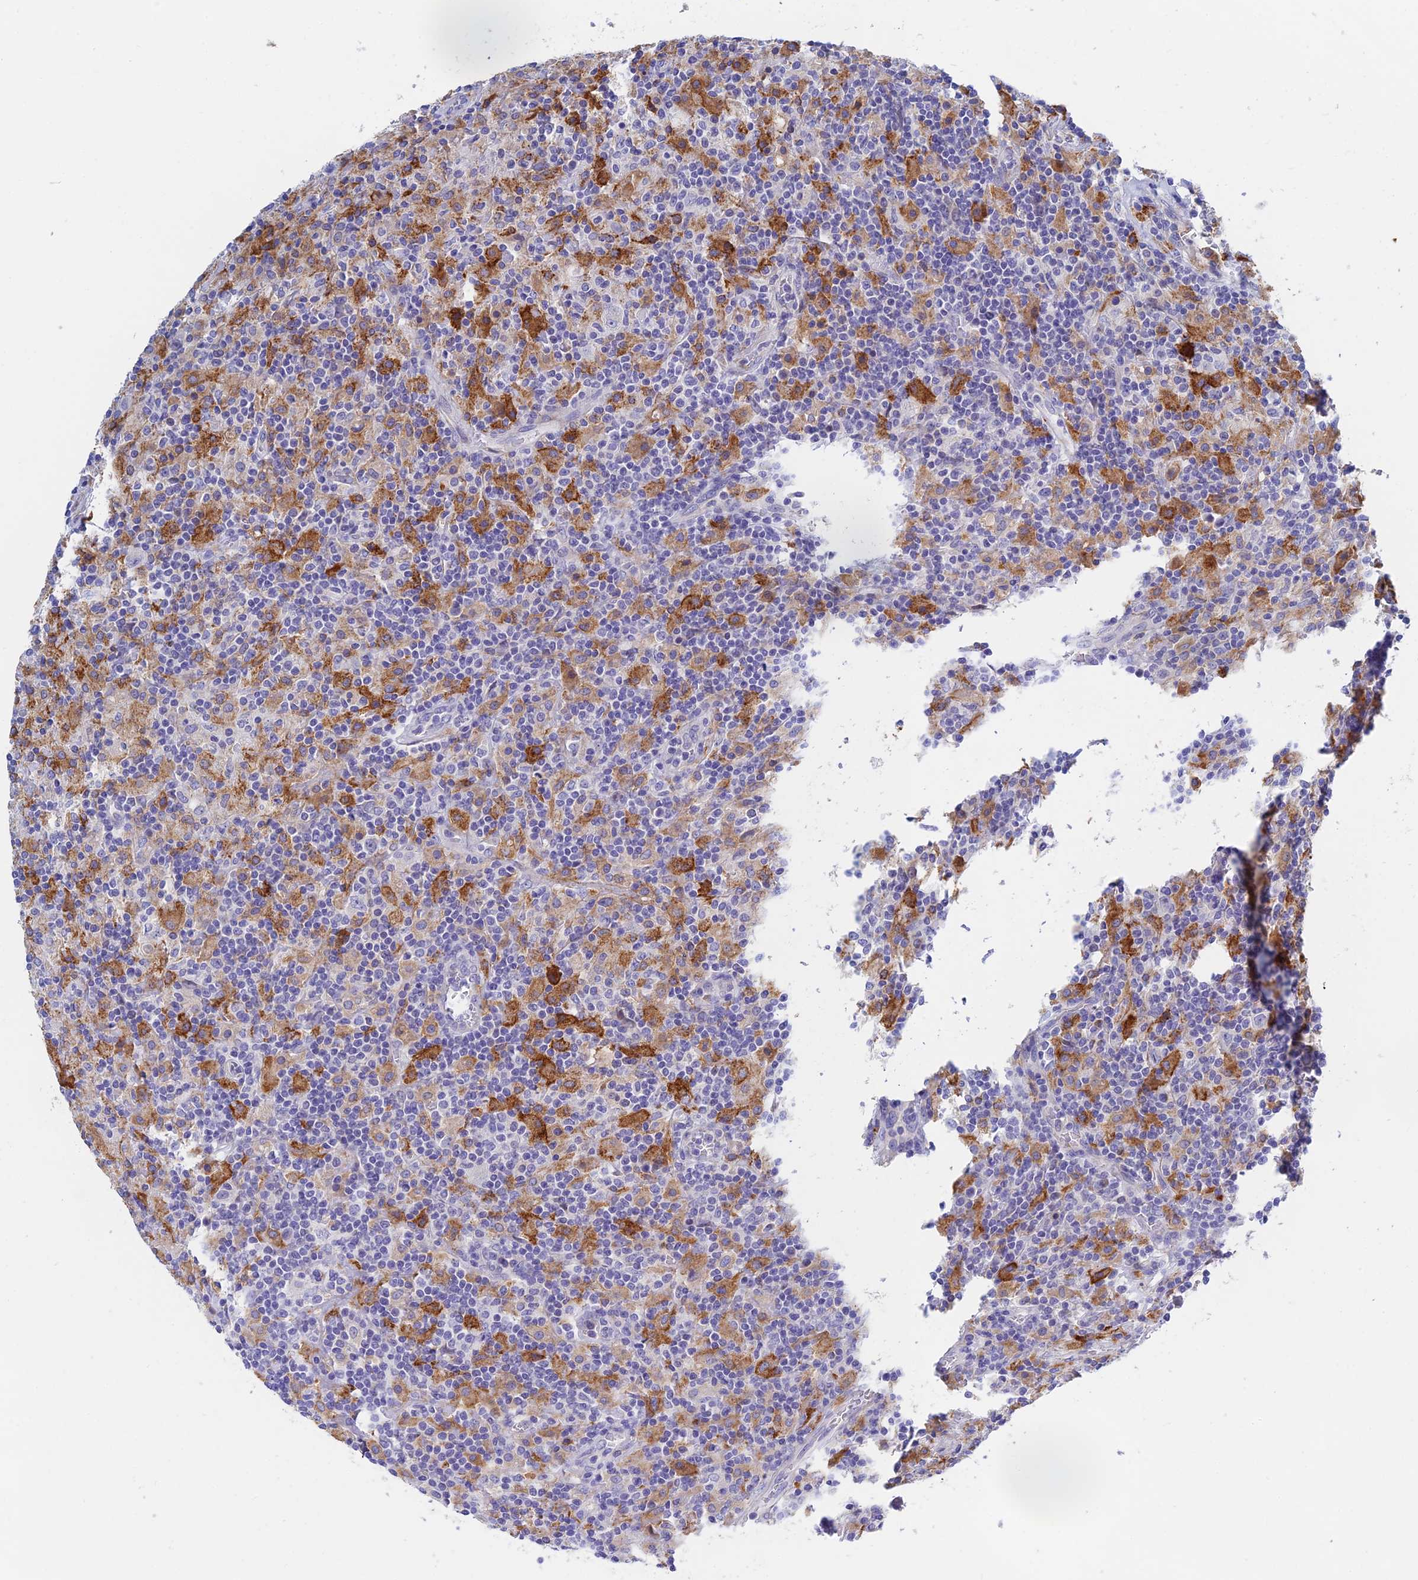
{"staining": {"intensity": "negative", "quantity": "none", "location": "none"}, "tissue": "lymphoma", "cell_type": "Tumor cells", "image_type": "cancer", "snomed": [{"axis": "morphology", "description": "Hodgkin's disease, NOS"}, {"axis": "topography", "description": "Lymph node"}], "caption": "Tumor cells show no significant protein expression in lymphoma.", "gene": "RPGRIP1L", "patient": {"sex": "male", "age": 70}}